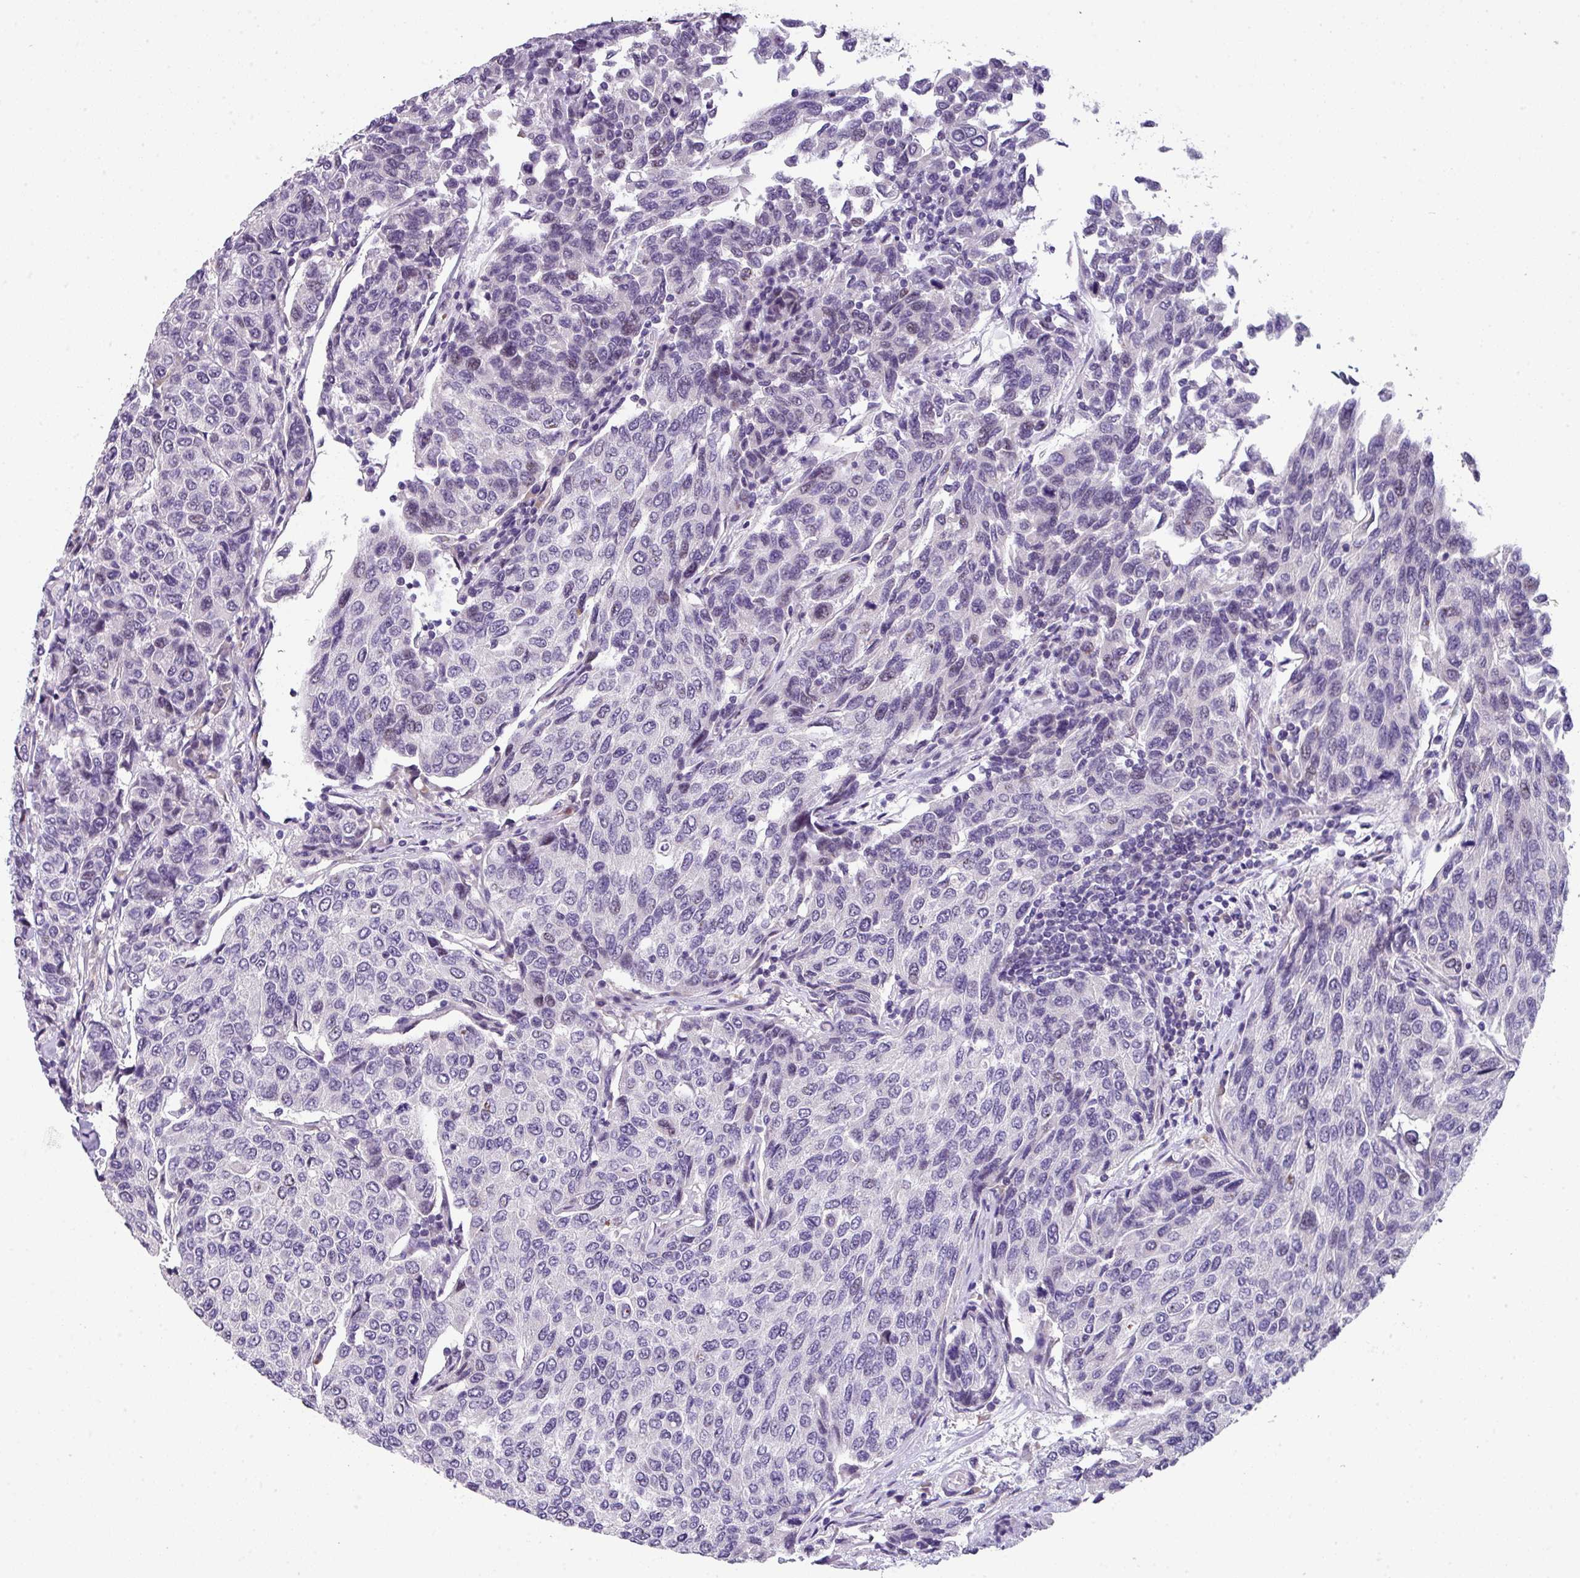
{"staining": {"intensity": "negative", "quantity": "none", "location": "none"}, "tissue": "breast cancer", "cell_type": "Tumor cells", "image_type": "cancer", "snomed": [{"axis": "morphology", "description": "Duct carcinoma"}, {"axis": "topography", "description": "Breast"}], "caption": "This is an immunohistochemistry photomicrograph of breast cancer. There is no positivity in tumor cells.", "gene": "ZFP3", "patient": {"sex": "female", "age": 55}}